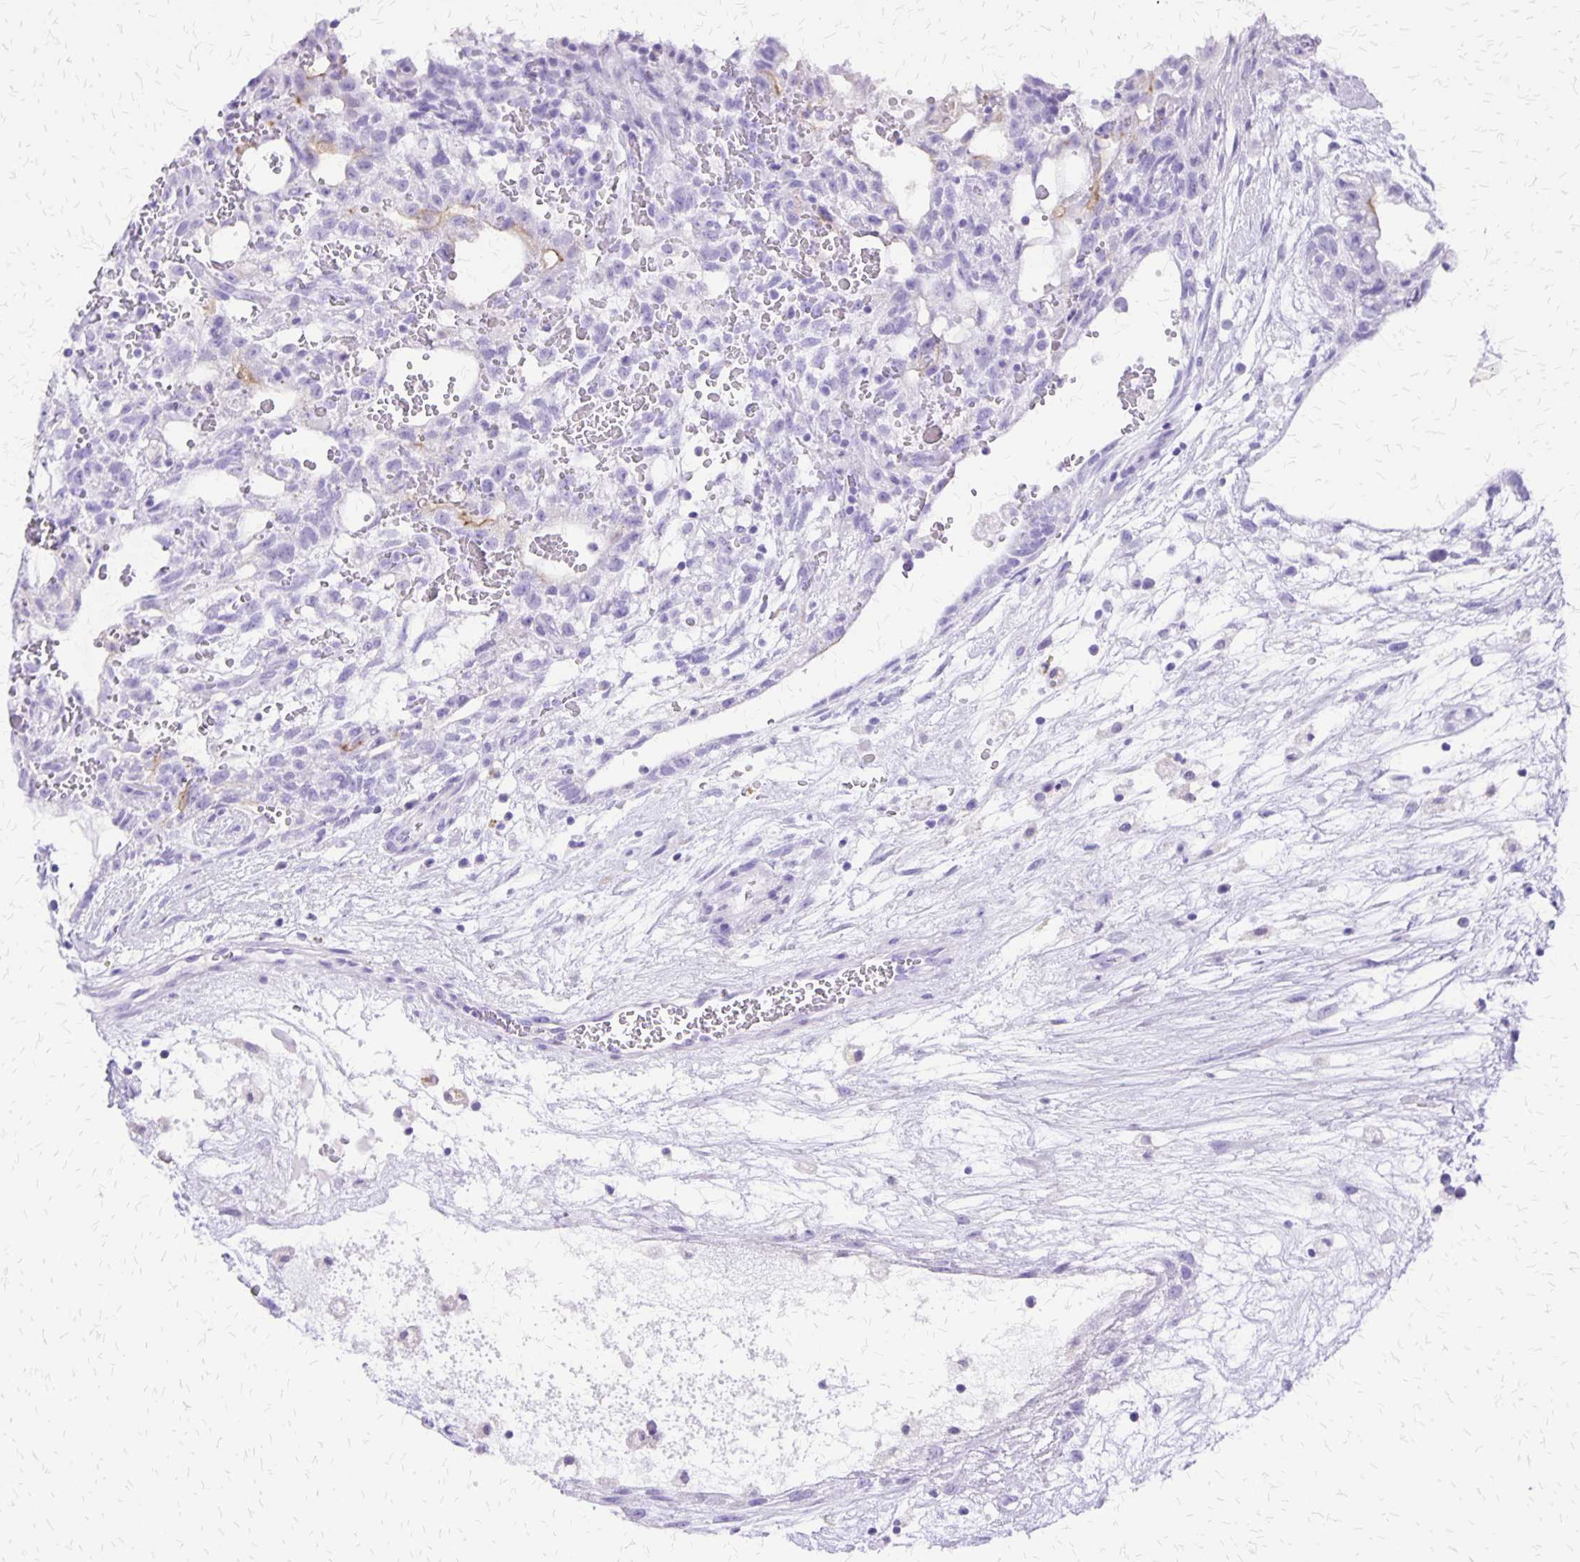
{"staining": {"intensity": "negative", "quantity": "none", "location": "none"}, "tissue": "testis cancer", "cell_type": "Tumor cells", "image_type": "cancer", "snomed": [{"axis": "morphology", "description": "Normal tissue, NOS"}, {"axis": "morphology", "description": "Carcinoma, Embryonal, NOS"}, {"axis": "topography", "description": "Testis"}], "caption": "Tumor cells show no significant protein staining in embryonal carcinoma (testis).", "gene": "SLC13A2", "patient": {"sex": "male", "age": 32}}